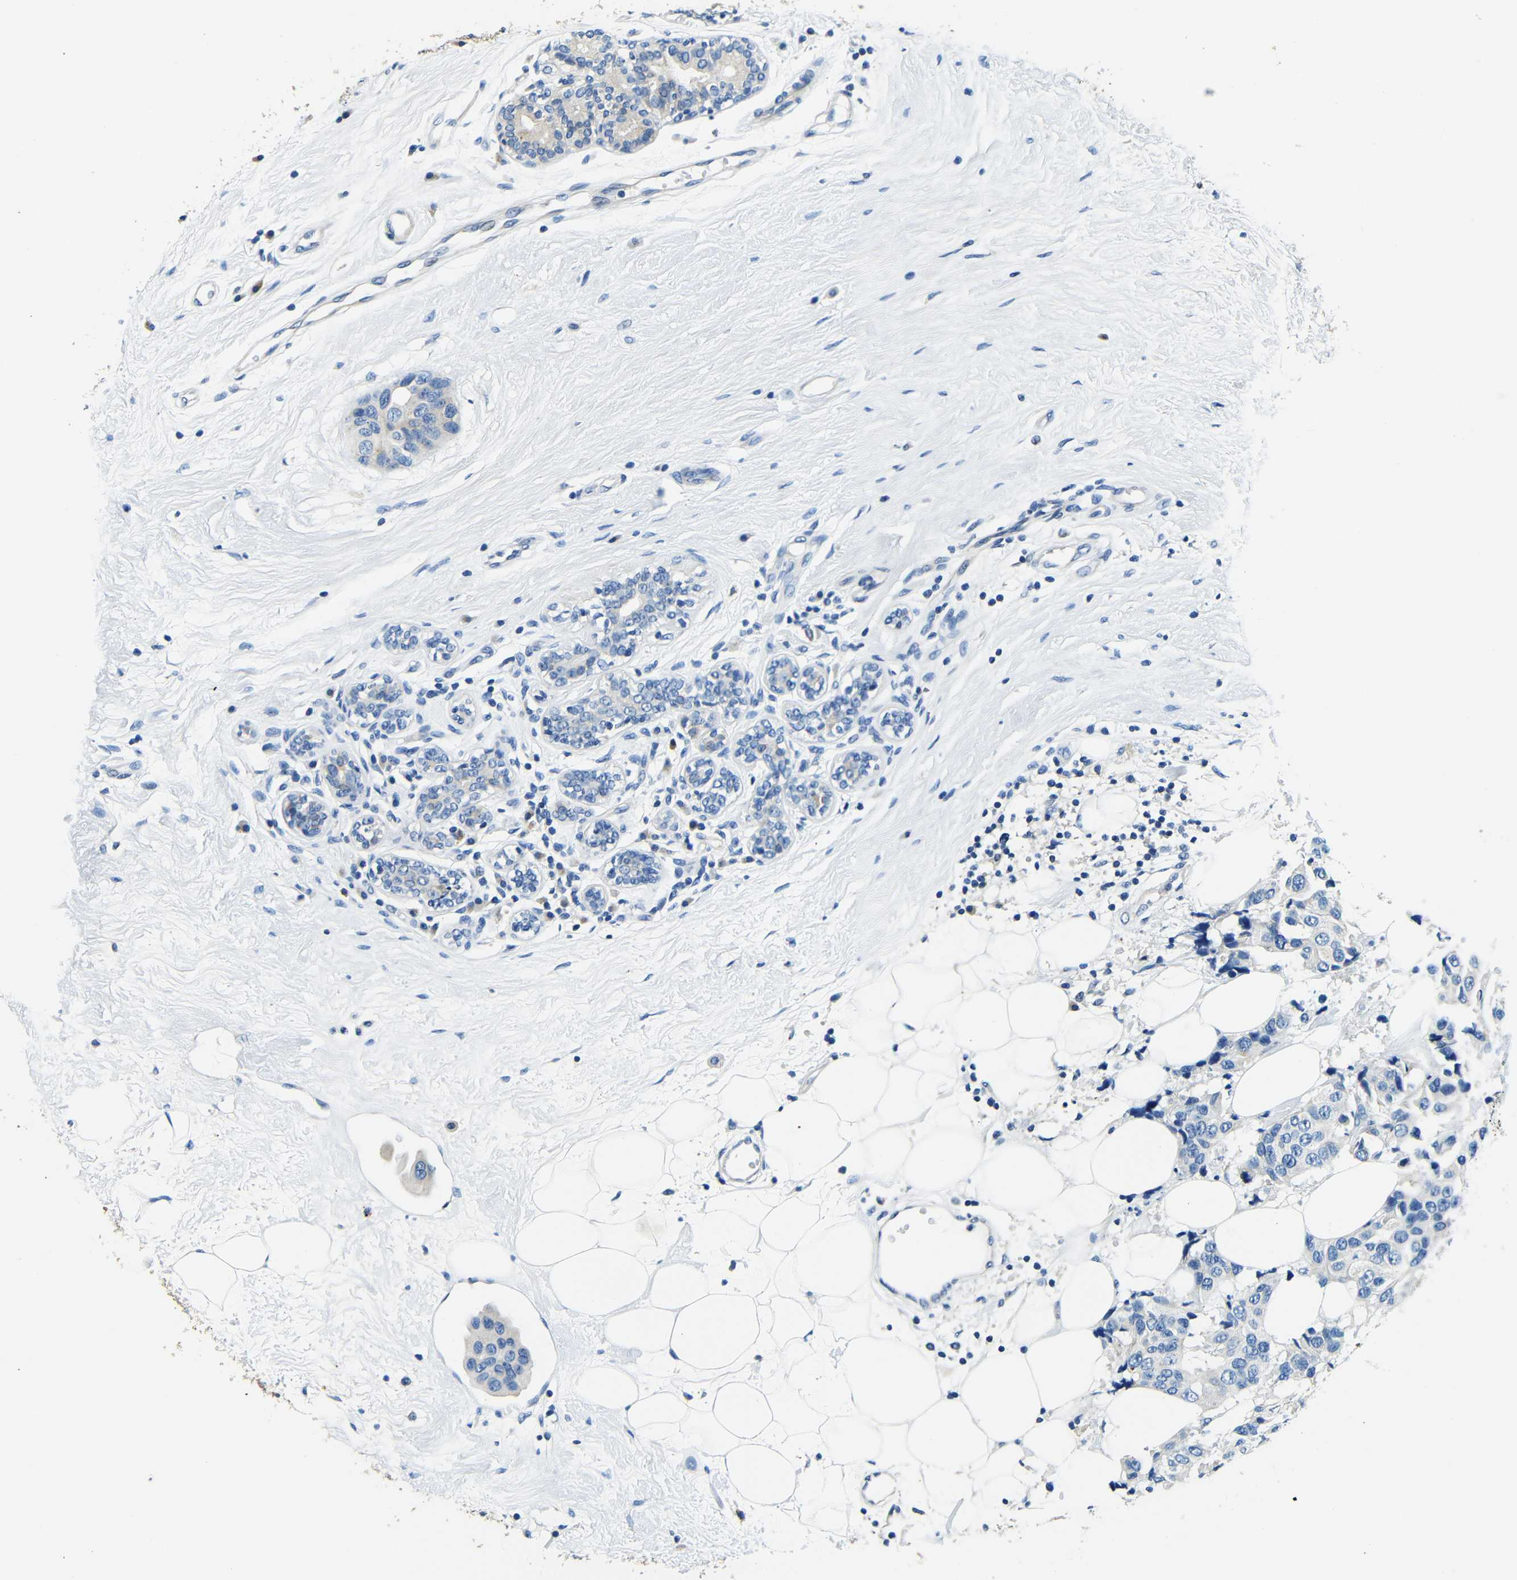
{"staining": {"intensity": "negative", "quantity": "none", "location": "none"}, "tissue": "breast cancer", "cell_type": "Tumor cells", "image_type": "cancer", "snomed": [{"axis": "morphology", "description": "Normal tissue, NOS"}, {"axis": "morphology", "description": "Duct carcinoma"}, {"axis": "topography", "description": "Breast"}], "caption": "Immunohistochemical staining of invasive ductal carcinoma (breast) displays no significant staining in tumor cells. (Immunohistochemistry, brightfield microscopy, high magnification).", "gene": "FMO5", "patient": {"sex": "female", "age": 39}}